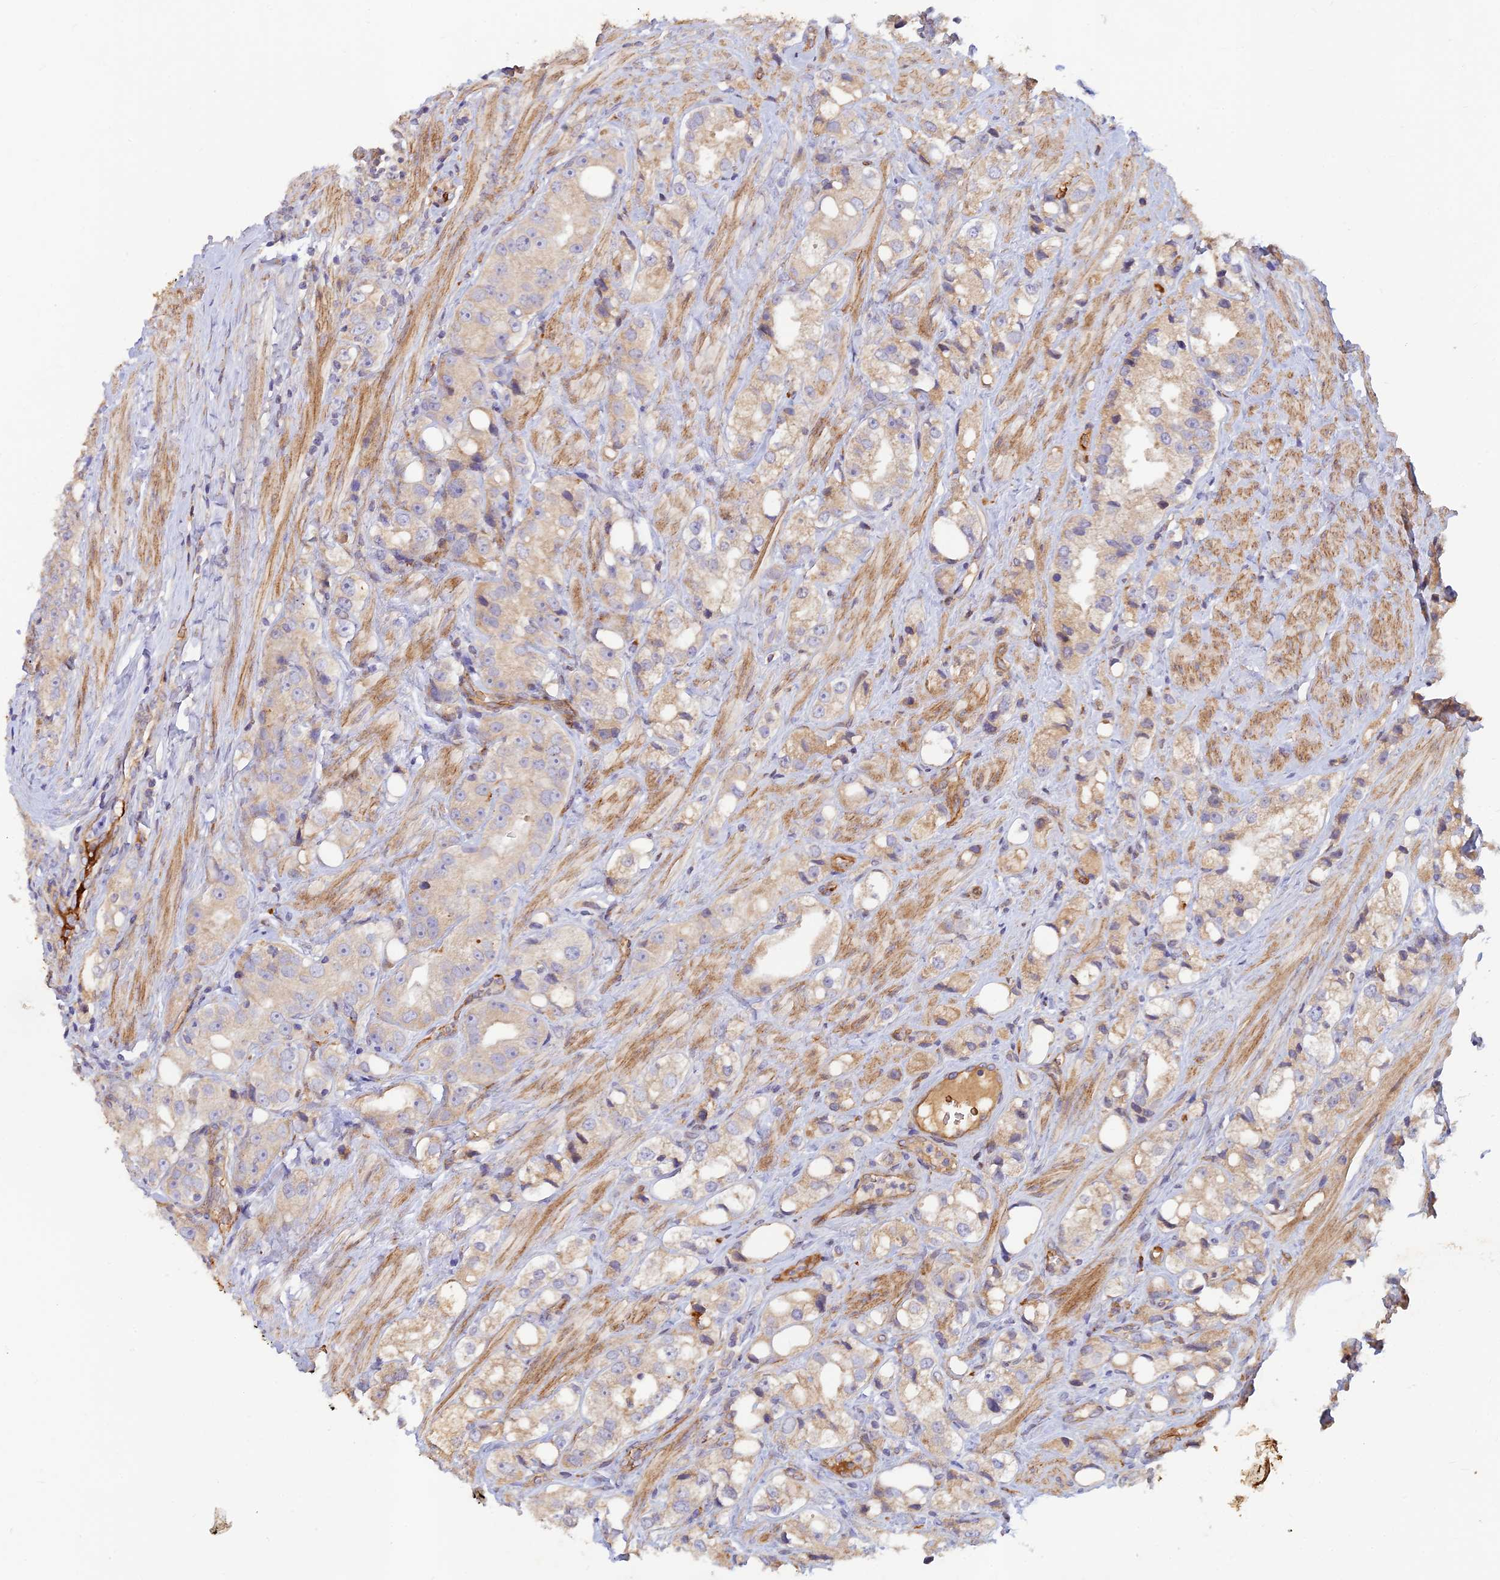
{"staining": {"intensity": "weak", "quantity": "<25%", "location": "cytoplasmic/membranous"}, "tissue": "prostate cancer", "cell_type": "Tumor cells", "image_type": "cancer", "snomed": [{"axis": "morphology", "description": "Adenocarcinoma, NOS"}, {"axis": "topography", "description": "Prostate"}], "caption": "Protein analysis of prostate cancer exhibits no significant staining in tumor cells.", "gene": "GMCL1", "patient": {"sex": "male", "age": 79}}